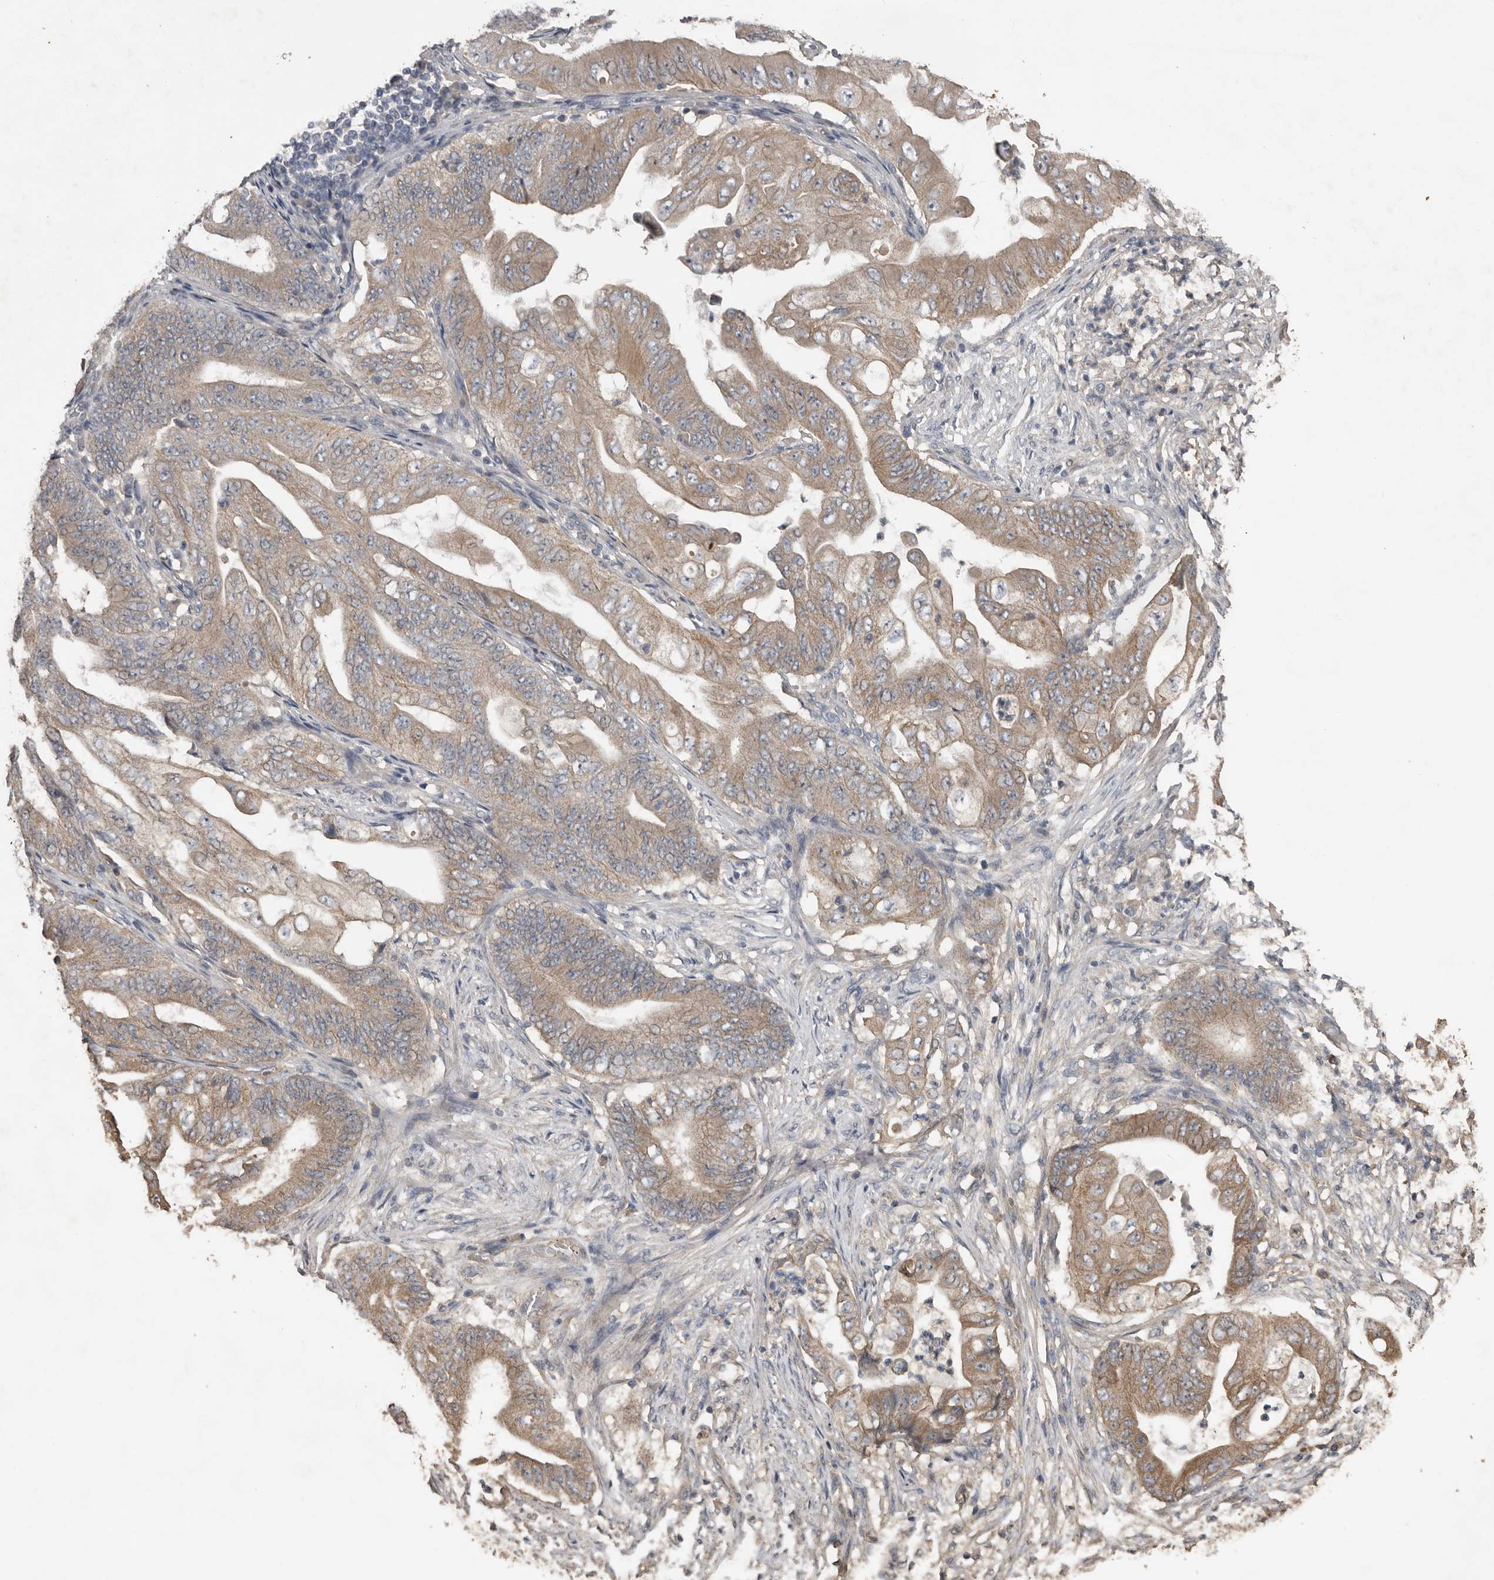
{"staining": {"intensity": "weak", "quantity": ">75%", "location": "cytoplasmic/membranous"}, "tissue": "stomach cancer", "cell_type": "Tumor cells", "image_type": "cancer", "snomed": [{"axis": "morphology", "description": "Adenocarcinoma, NOS"}, {"axis": "topography", "description": "Stomach"}], "caption": "Brown immunohistochemical staining in adenocarcinoma (stomach) shows weak cytoplasmic/membranous expression in about >75% of tumor cells. Immunohistochemistry stains the protein of interest in brown and the nuclei are stained blue.", "gene": "HYAL4", "patient": {"sex": "female", "age": 73}}